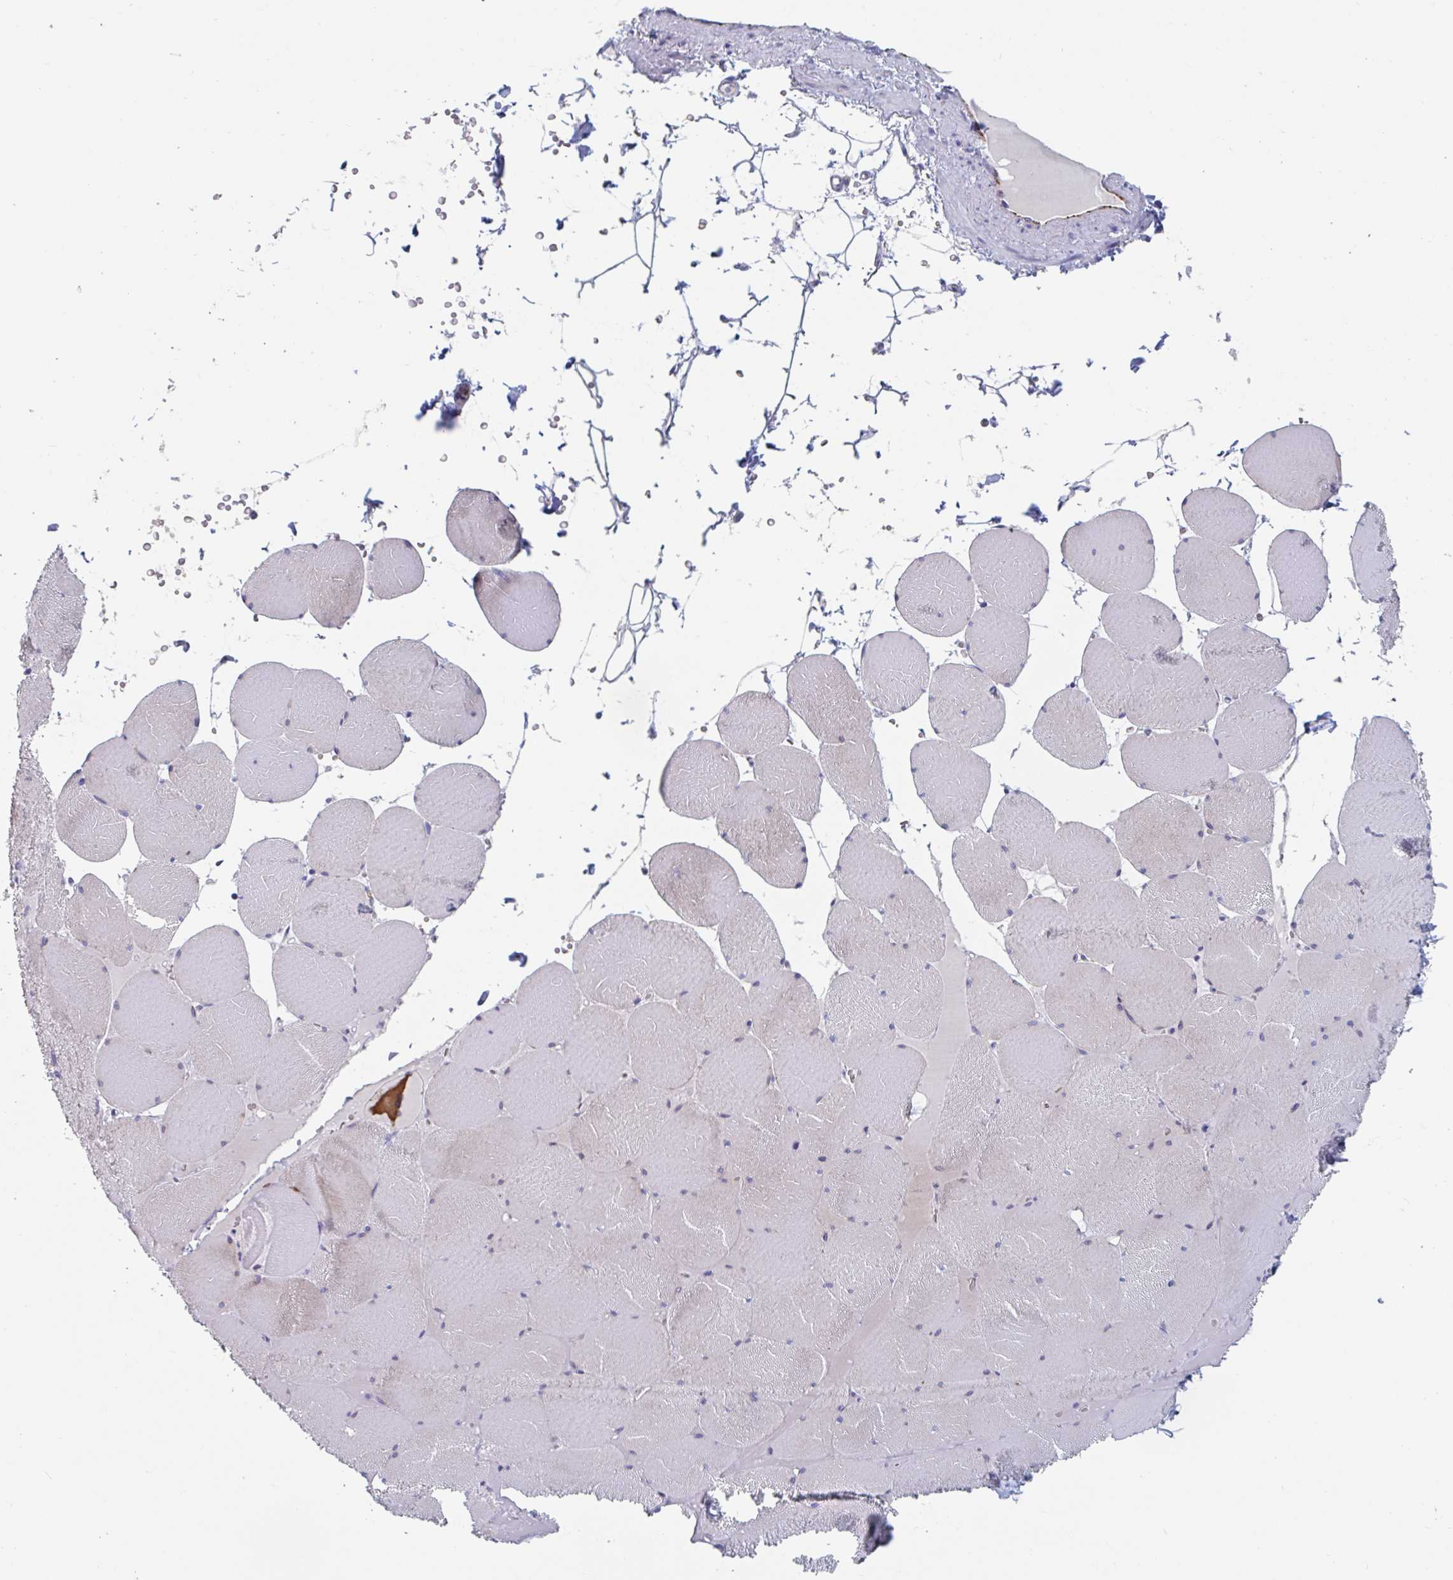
{"staining": {"intensity": "weak", "quantity": "<25%", "location": "cytoplasmic/membranous"}, "tissue": "skeletal muscle", "cell_type": "Myocytes", "image_type": "normal", "snomed": [{"axis": "morphology", "description": "Normal tissue, NOS"}, {"axis": "topography", "description": "Skeletal muscle"}, {"axis": "topography", "description": "Head-Neck"}], "caption": "Immunohistochemistry photomicrograph of benign skeletal muscle: human skeletal muscle stained with DAB exhibits no significant protein expression in myocytes.", "gene": "ABHD16A", "patient": {"sex": "male", "age": 66}}